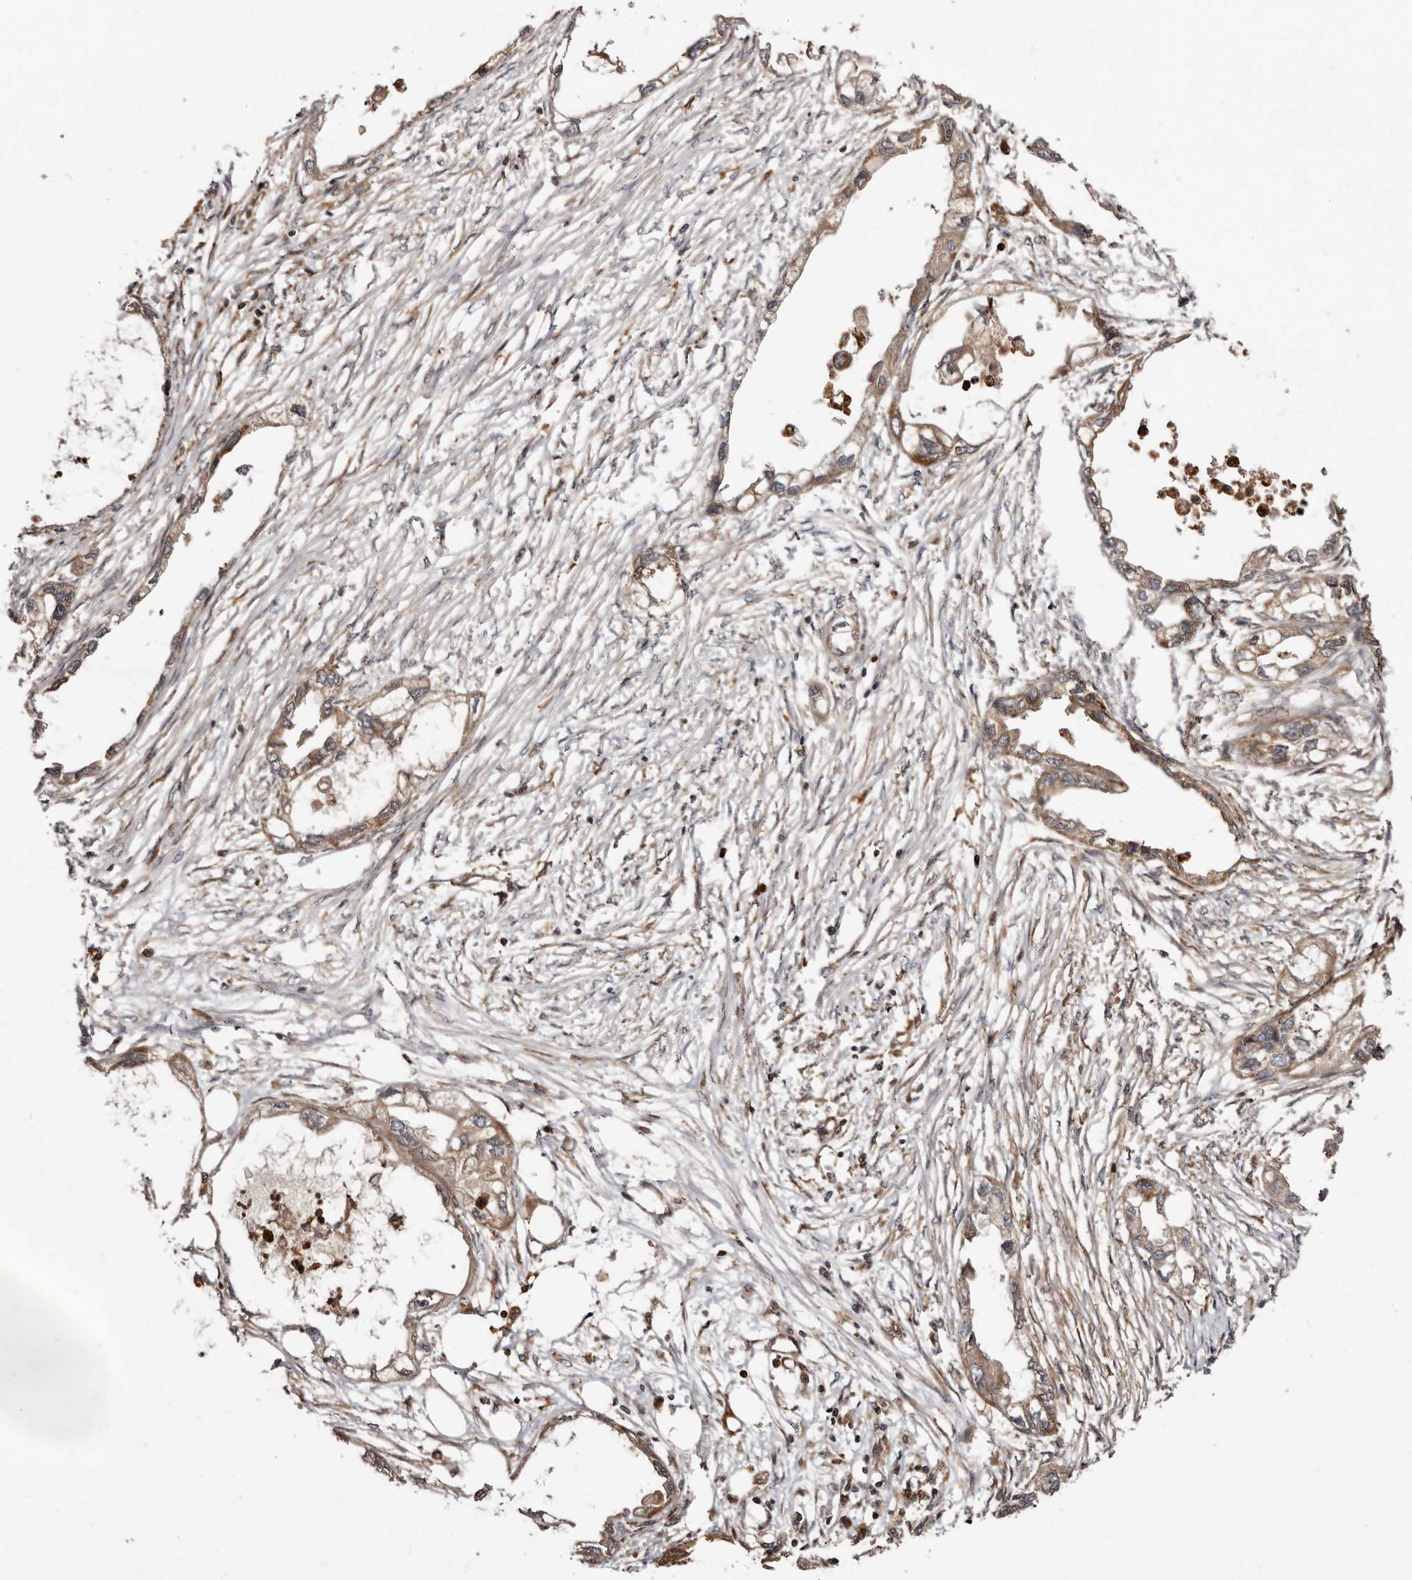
{"staining": {"intensity": "moderate", "quantity": ">75%", "location": "cytoplasmic/membranous"}, "tissue": "endometrial cancer", "cell_type": "Tumor cells", "image_type": "cancer", "snomed": [{"axis": "morphology", "description": "Adenocarcinoma, NOS"}, {"axis": "morphology", "description": "Adenocarcinoma, metastatic, NOS"}, {"axis": "topography", "description": "Adipose tissue"}, {"axis": "topography", "description": "Endometrium"}], "caption": "High-magnification brightfield microscopy of endometrial metastatic adenocarcinoma stained with DAB (3,3'-diaminobenzidine) (brown) and counterstained with hematoxylin (blue). tumor cells exhibit moderate cytoplasmic/membranous positivity is appreciated in about>75% of cells.", "gene": "BAX", "patient": {"sex": "female", "age": 67}}